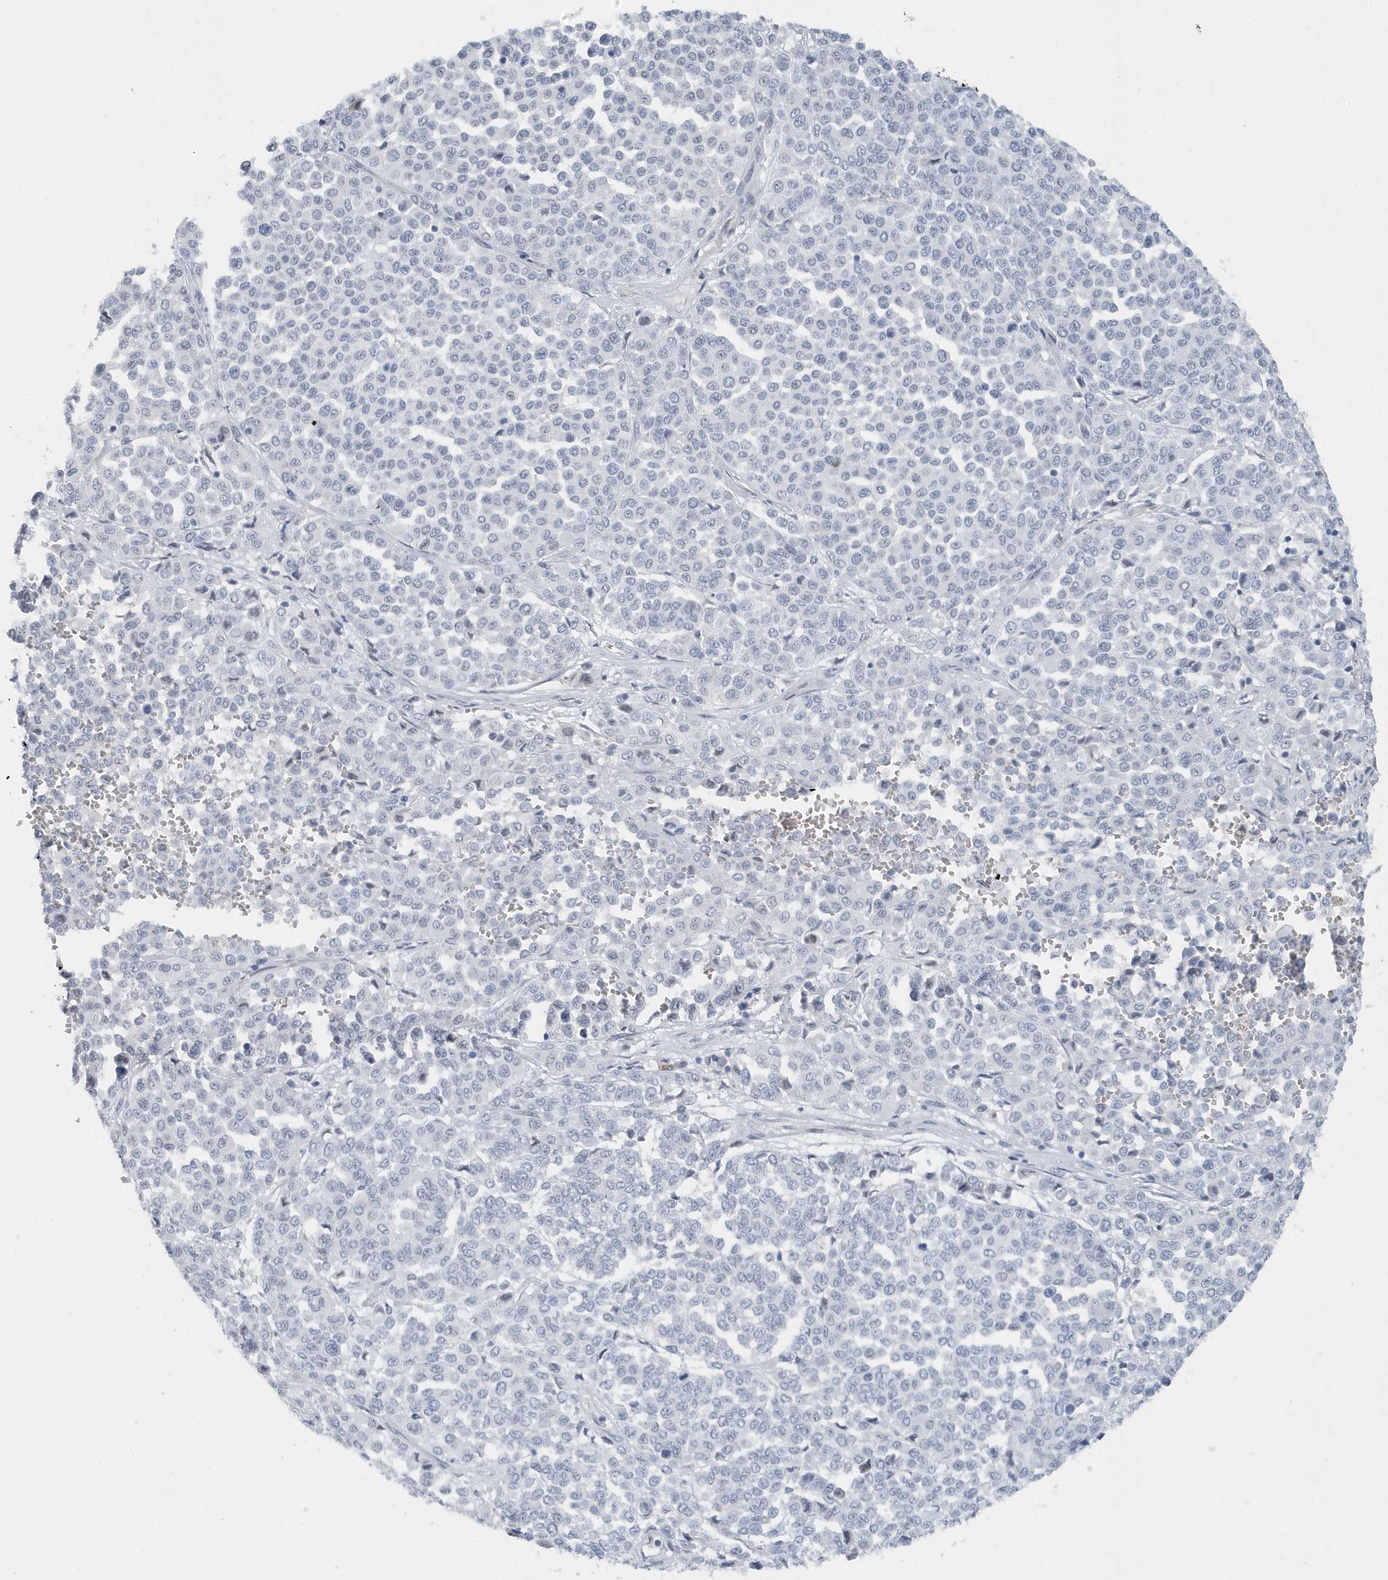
{"staining": {"intensity": "negative", "quantity": "none", "location": "none"}, "tissue": "melanoma", "cell_type": "Tumor cells", "image_type": "cancer", "snomed": [{"axis": "morphology", "description": "Malignant melanoma, Metastatic site"}, {"axis": "topography", "description": "Pancreas"}], "caption": "This is an immunohistochemistry (IHC) micrograph of malignant melanoma (metastatic site). There is no positivity in tumor cells.", "gene": "RPF2", "patient": {"sex": "female", "age": 30}}